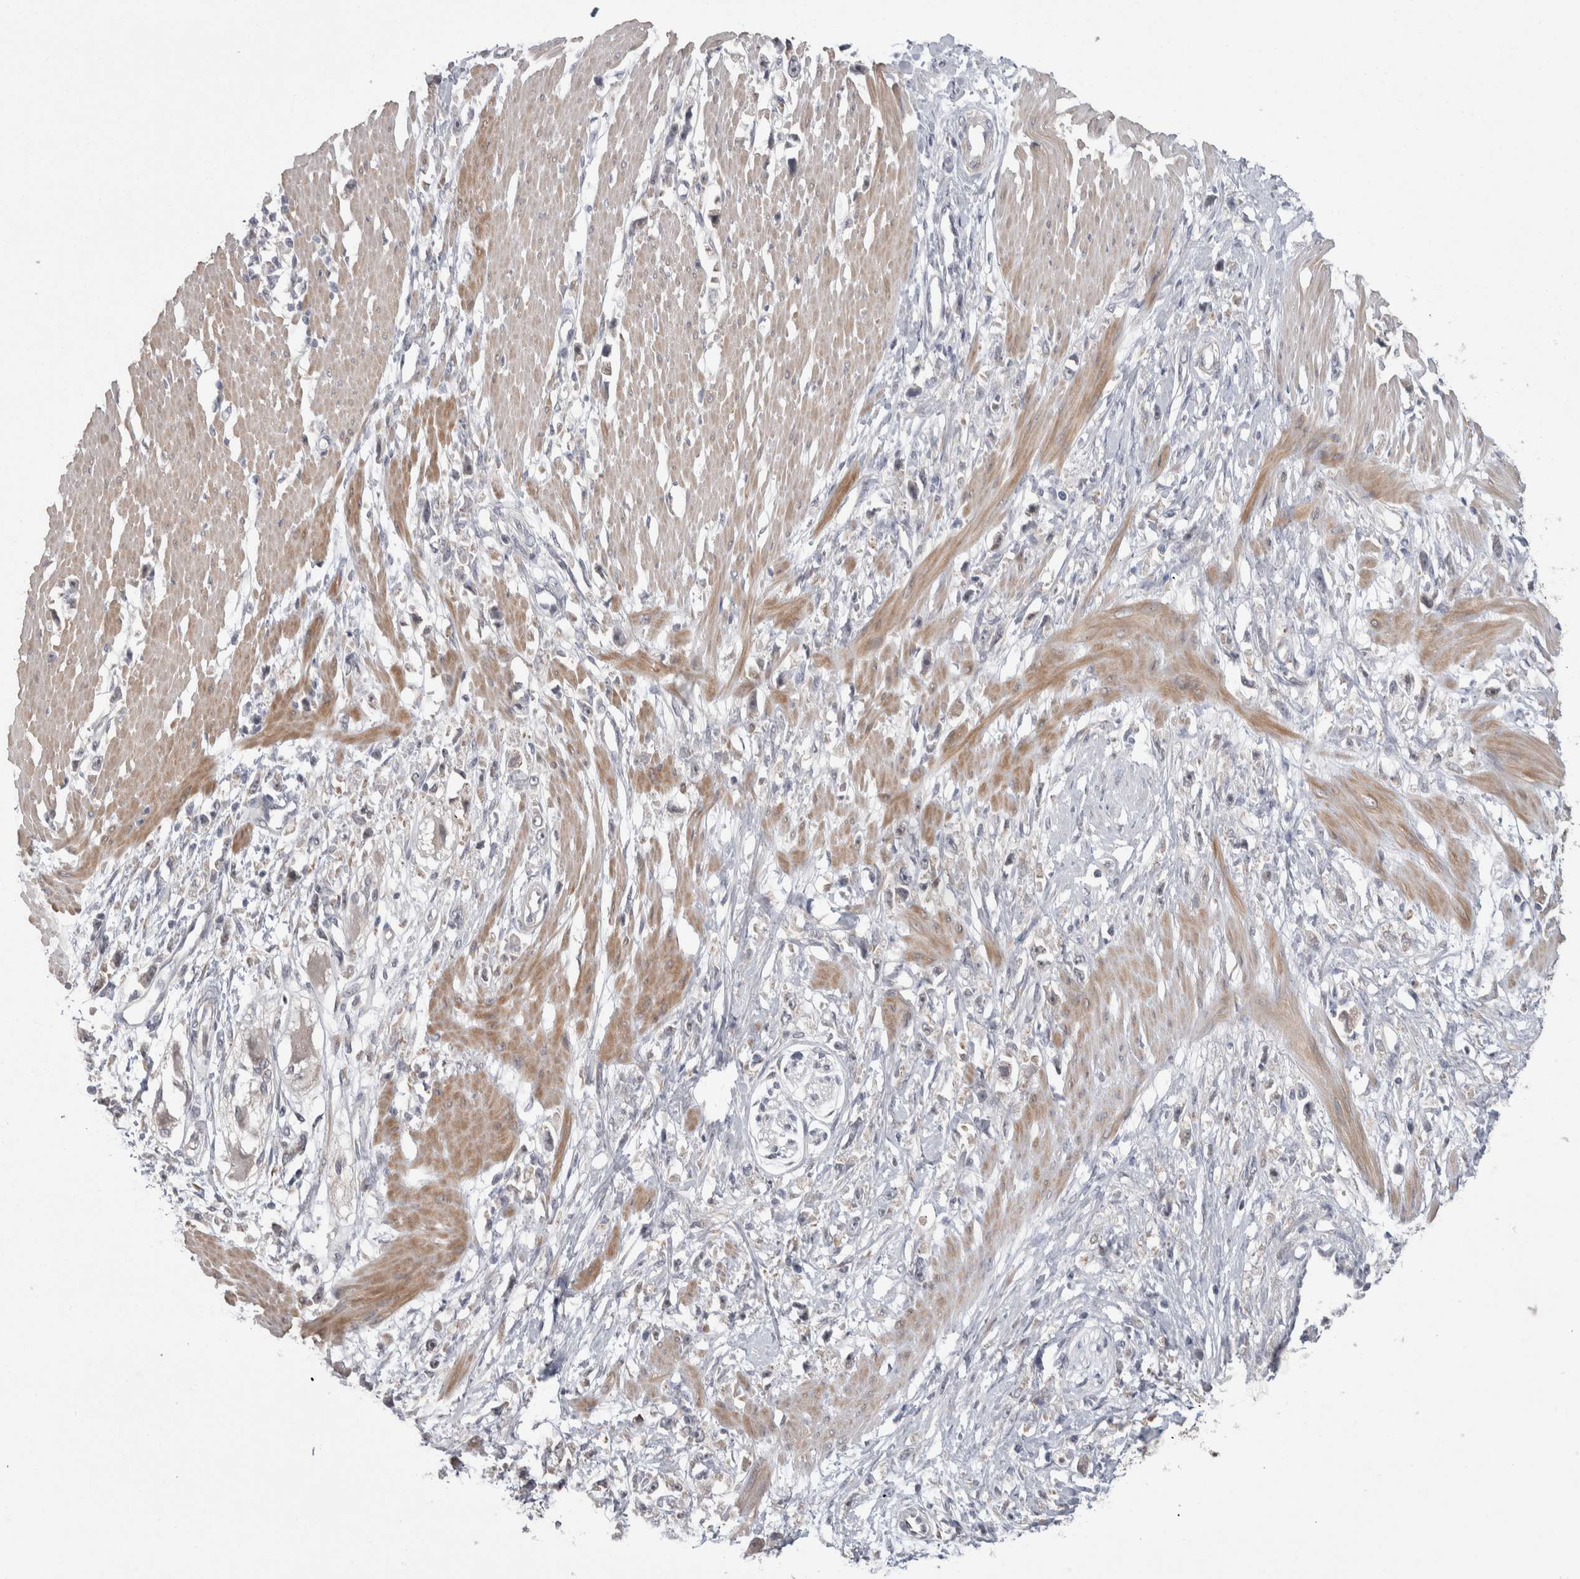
{"staining": {"intensity": "weak", "quantity": "<25%", "location": "cytoplasmic/membranous"}, "tissue": "stomach cancer", "cell_type": "Tumor cells", "image_type": "cancer", "snomed": [{"axis": "morphology", "description": "Adenocarcinoma, NOS"}, {"axis": "topography", "description": "Stomach"}], "caption": "This is an IHC histopathology image of stomach adenocarcinoma. There is no staining in tumor cells.", "gene": "CUL2", "patient": {"sex": "female", "age": 59}}